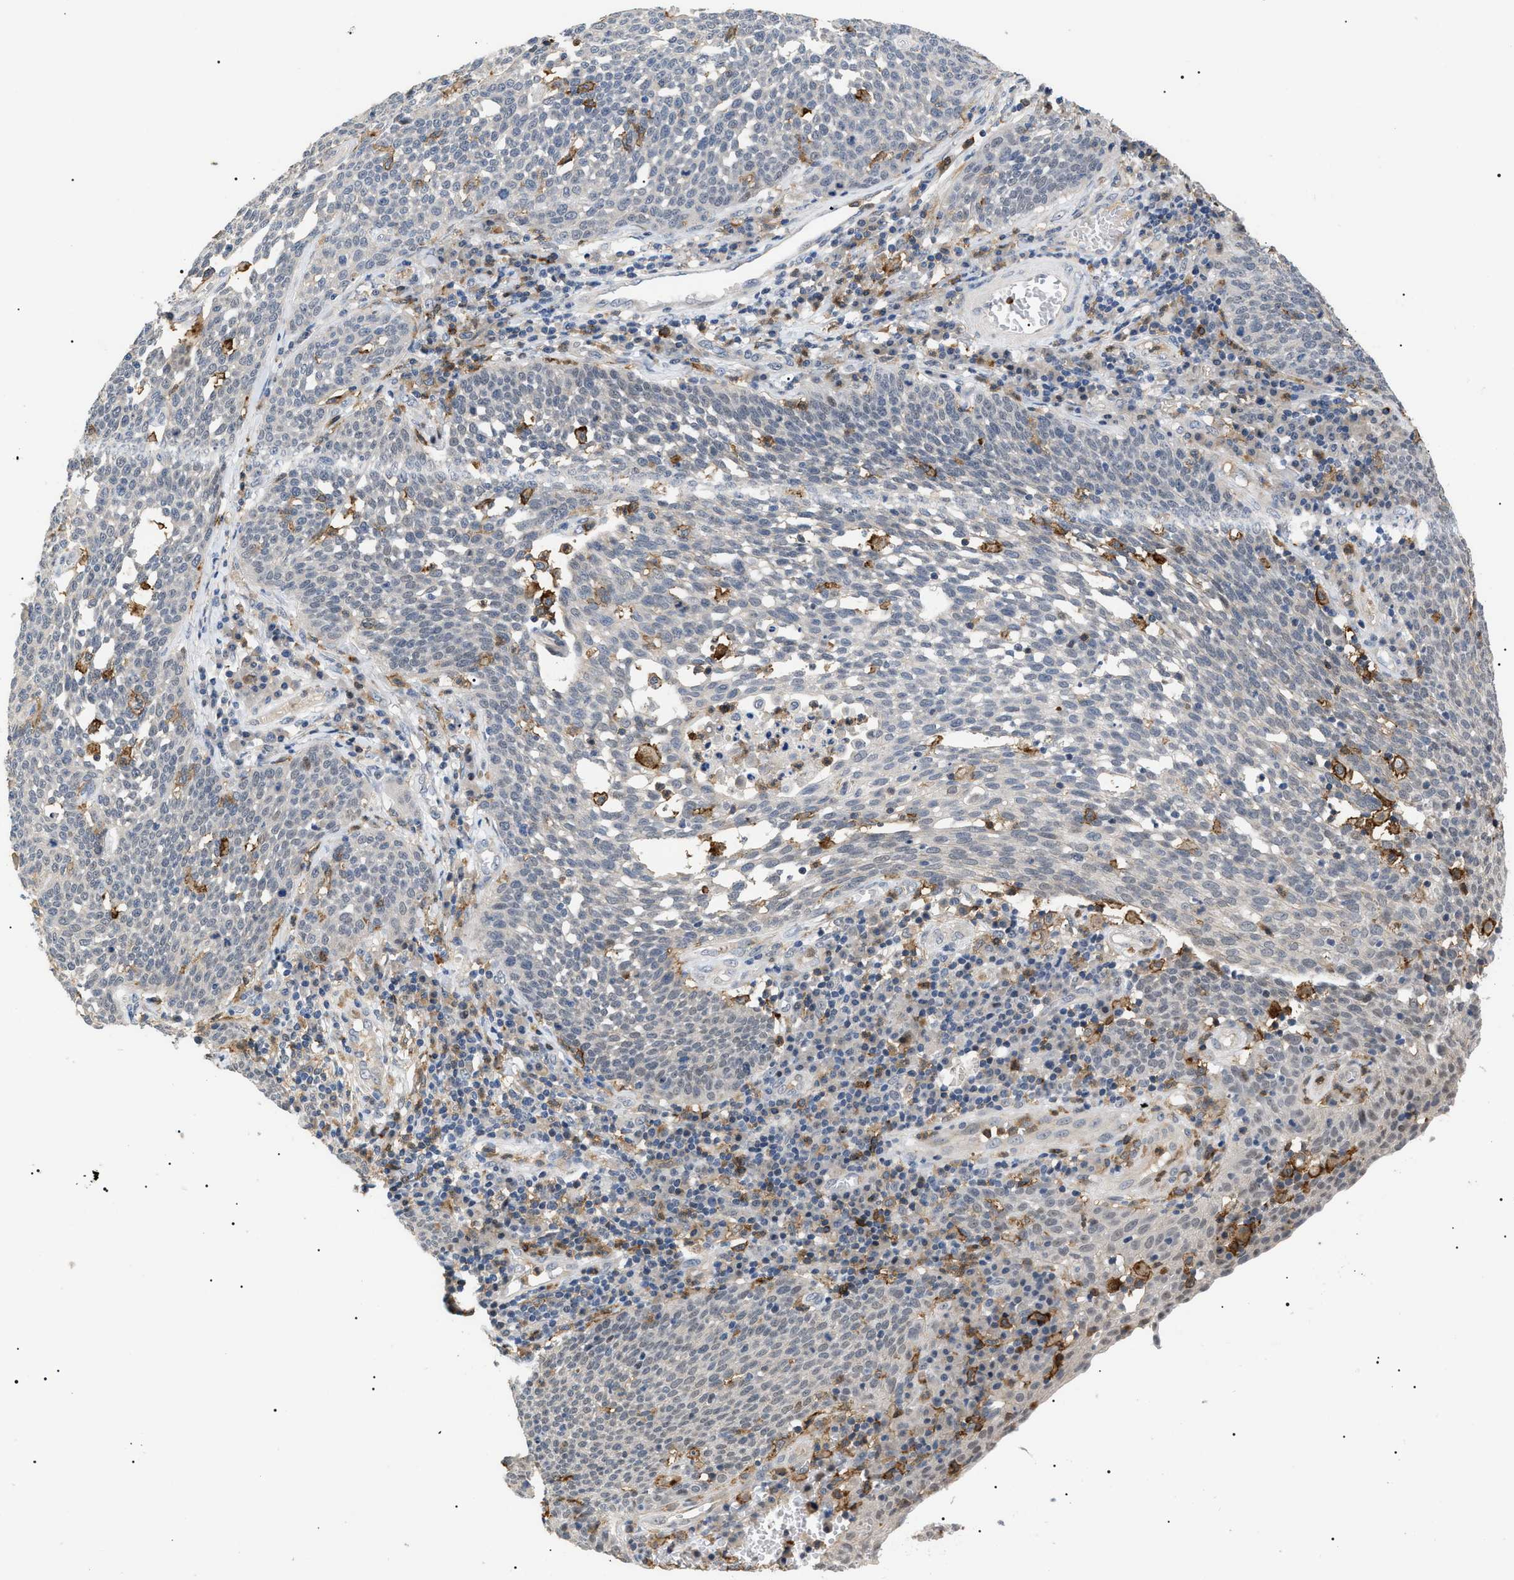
{"staining": {"intensity": "negative", "quantity": "none", "location": "none"}, "tissue": "cervical cancer", "cell_type": "Tumor cells", "image_type": "cancer", "snomed": [{"axis": "morphology", "description": "Squamous cell carcinoma, NOS"}, {"axis": "topography", "description": "Cervix"}], "caption": "The IHC micrograph has no significant expression in tumor cells of cervical squamous cell carcinoma tissue. (Brightfield microscopy of DAB (3,3'-diaminobenzidine) immunohistochemistry (IHC) at high magnification).", "gene": "CD300A", "patient": {"sex": "female", "age": 34}}